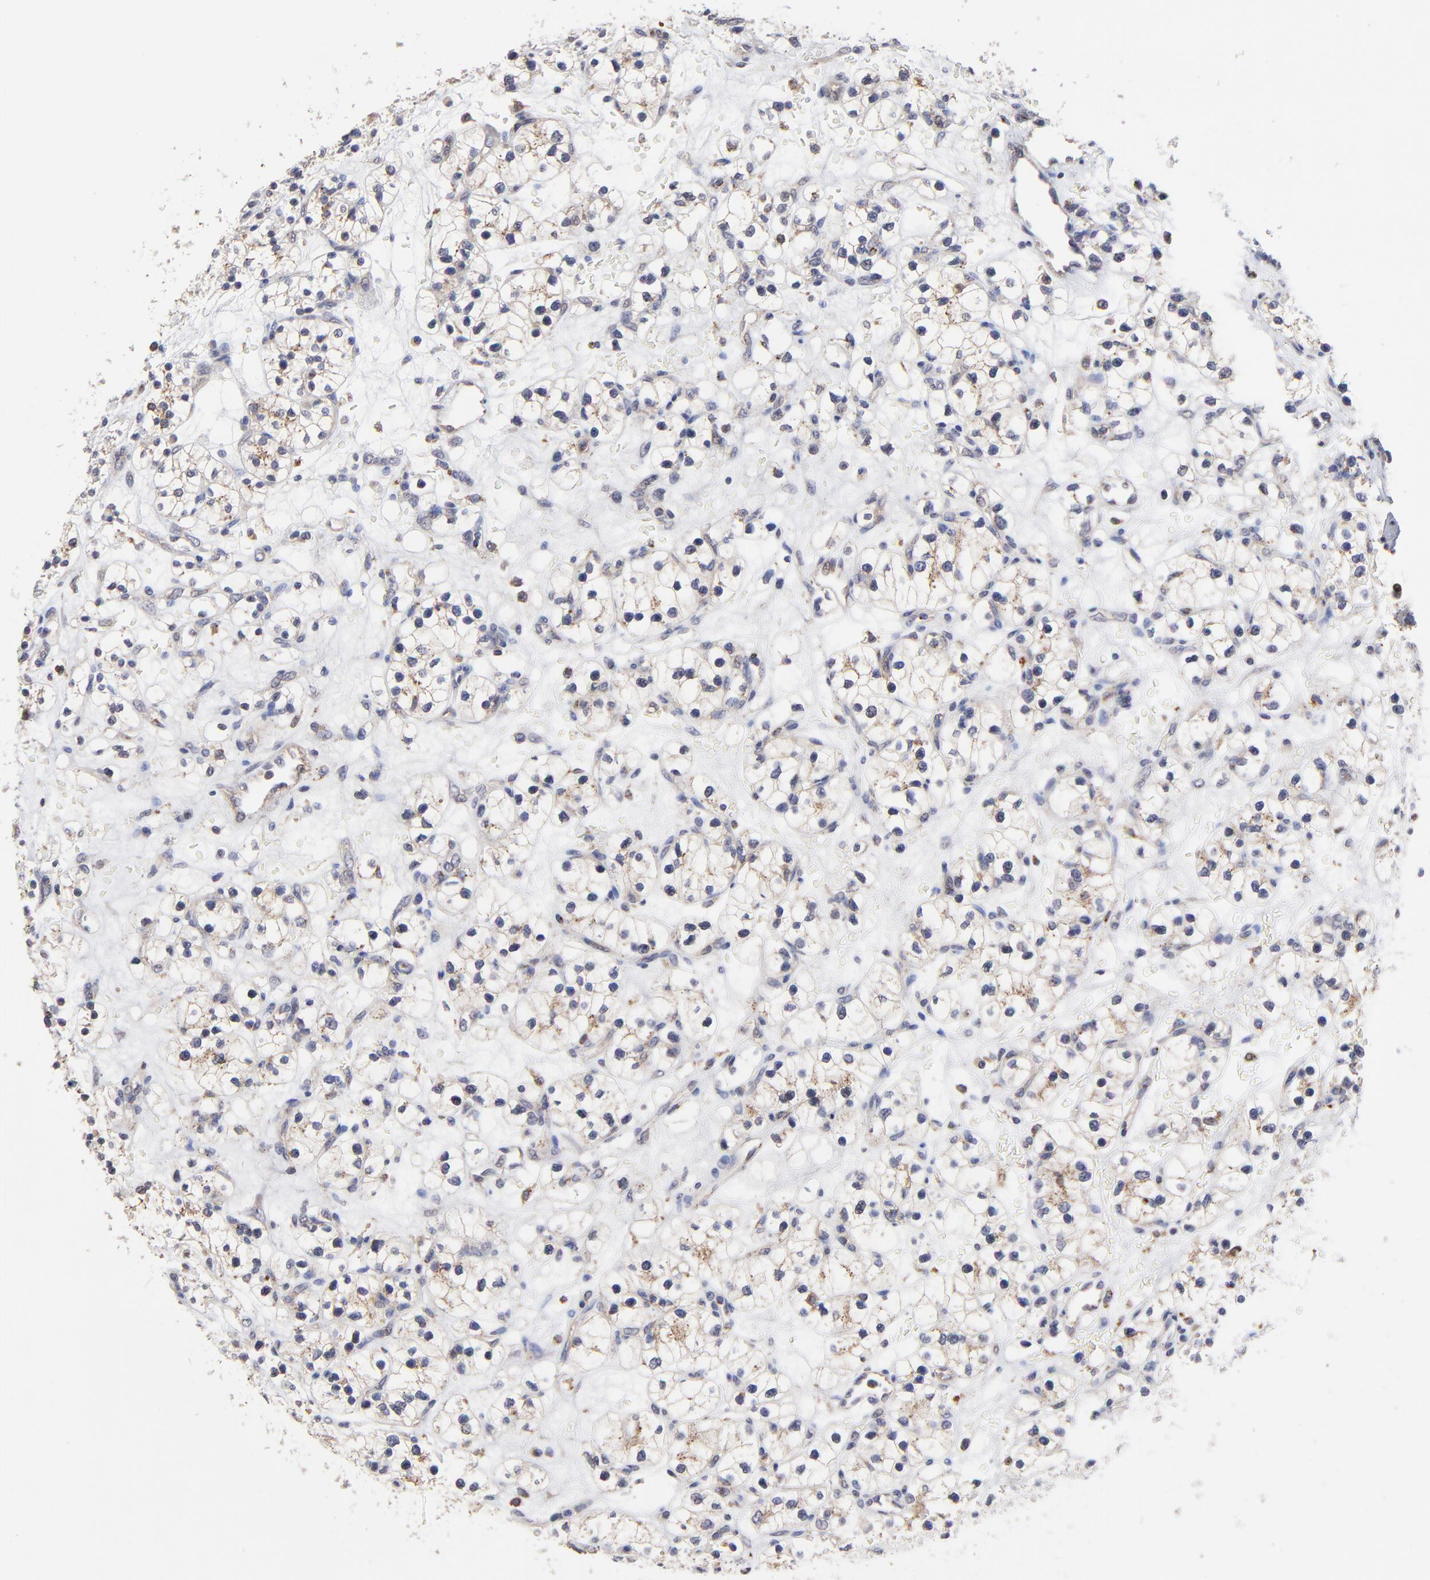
{"staining": {"intensity": "weak", "quantity": "<25%", "location": "cytoplasmic/membranous"}, "tissue": "renal cancer", "cell_type": "Tumor cells", "image_type": "cancer", "snomed": [{"axis": "morphology", "description": "Adenocarcinoma, NOS"}, {"axis": "topography", "description": "Kidney"}], "caption": "Tumor cells show no significant protein staining in renal cancer. The staining is performed using DAB (3,3'-diaminobenzidine) brown chromogen with nuclei counter-stained in using hematoxylin.", "gene": "PDE4B", "patient": {"sex": "female", "age": 60}}